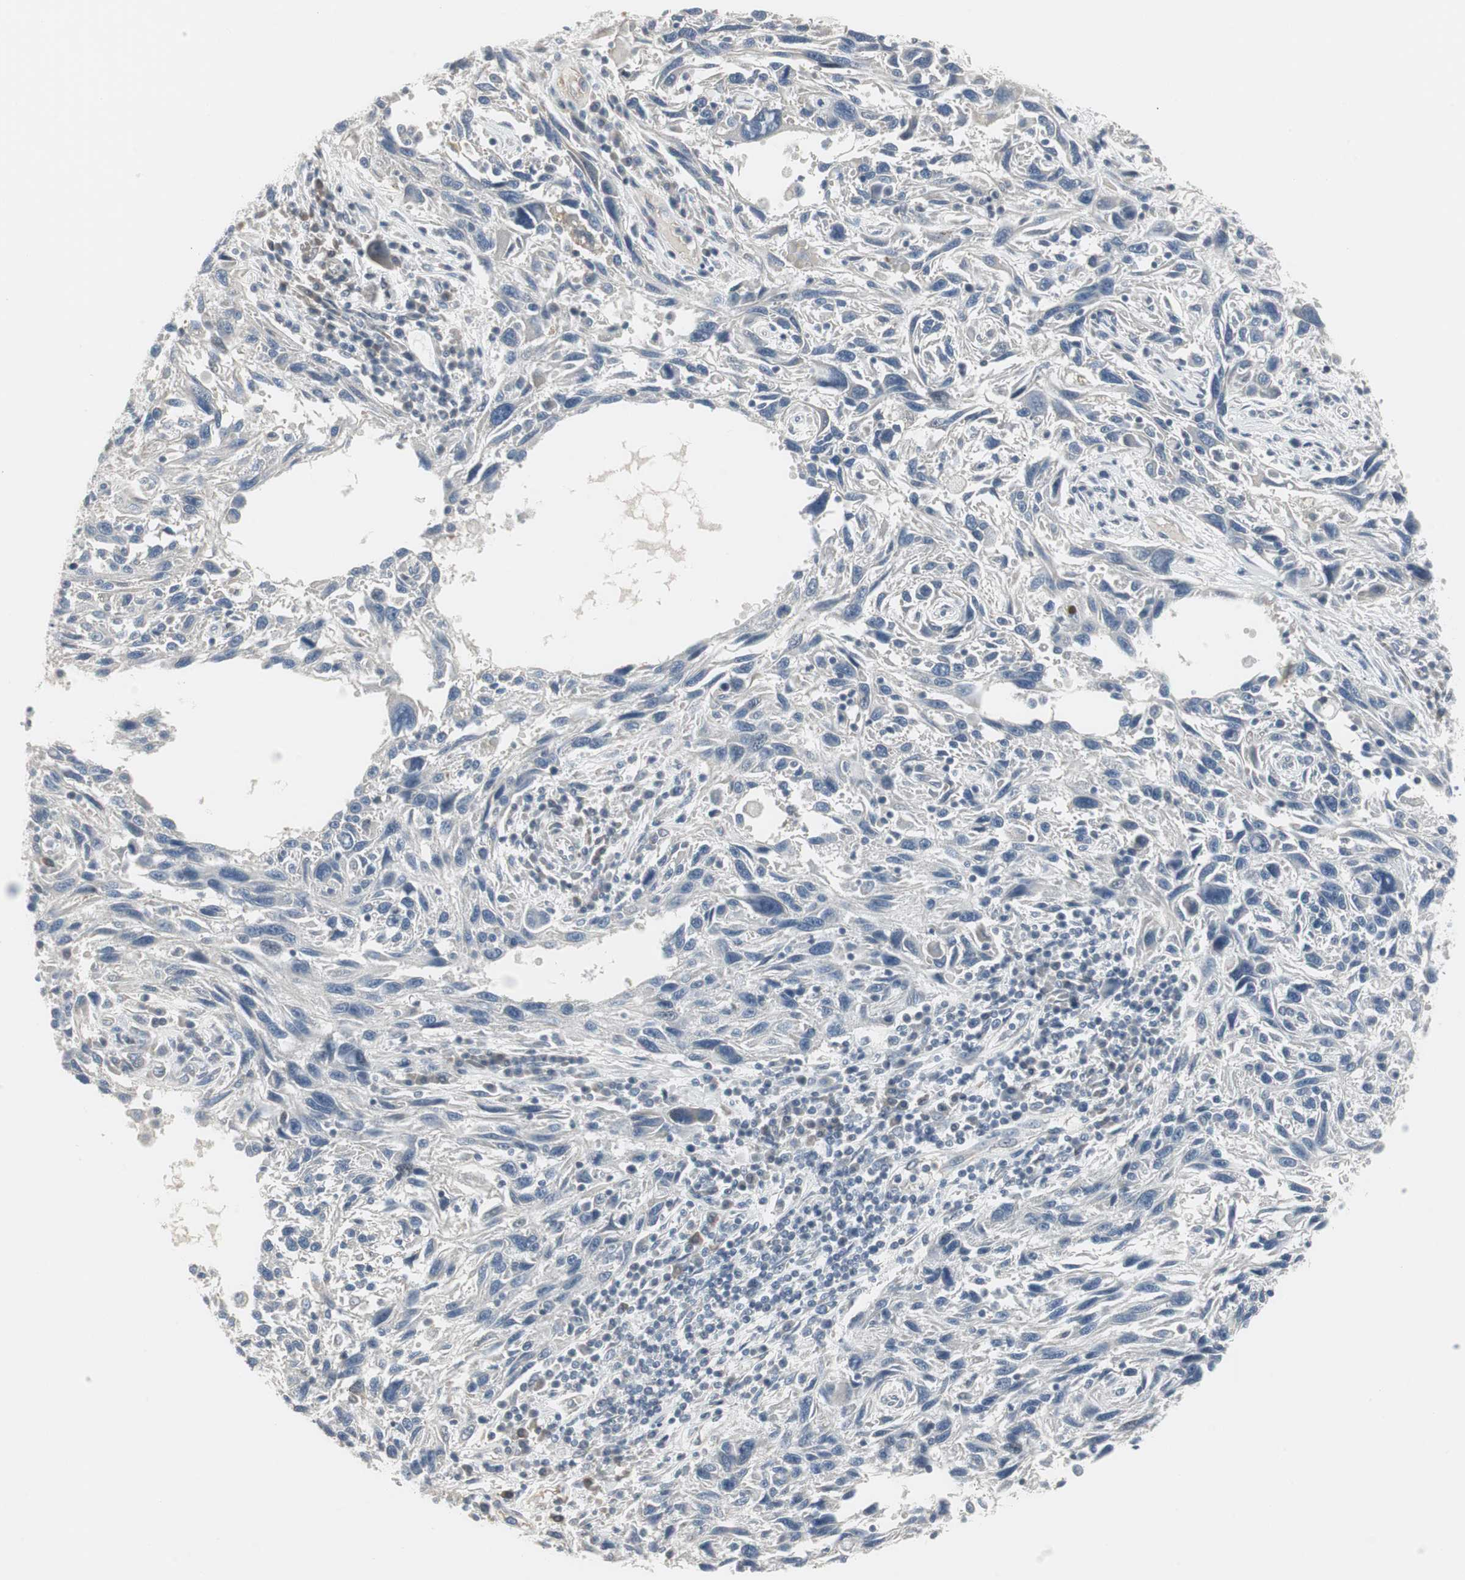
{"staining": {"intensity": "negative", "quantity": "none", "location": "none"}, "tissue": "melanoma", "cell_type": "Tumor cells", "image_type": "cancer", "snomed": [{"axis": "morphology", "description": "Malignant melanoma, NOS"}, {"axis": "topography", "description": "Skin"}], "caption": "There is no significant positivity in tumor cells of melanoma.", "gene": "DMPK", "patient": {"sex": "male", "age": 53}}